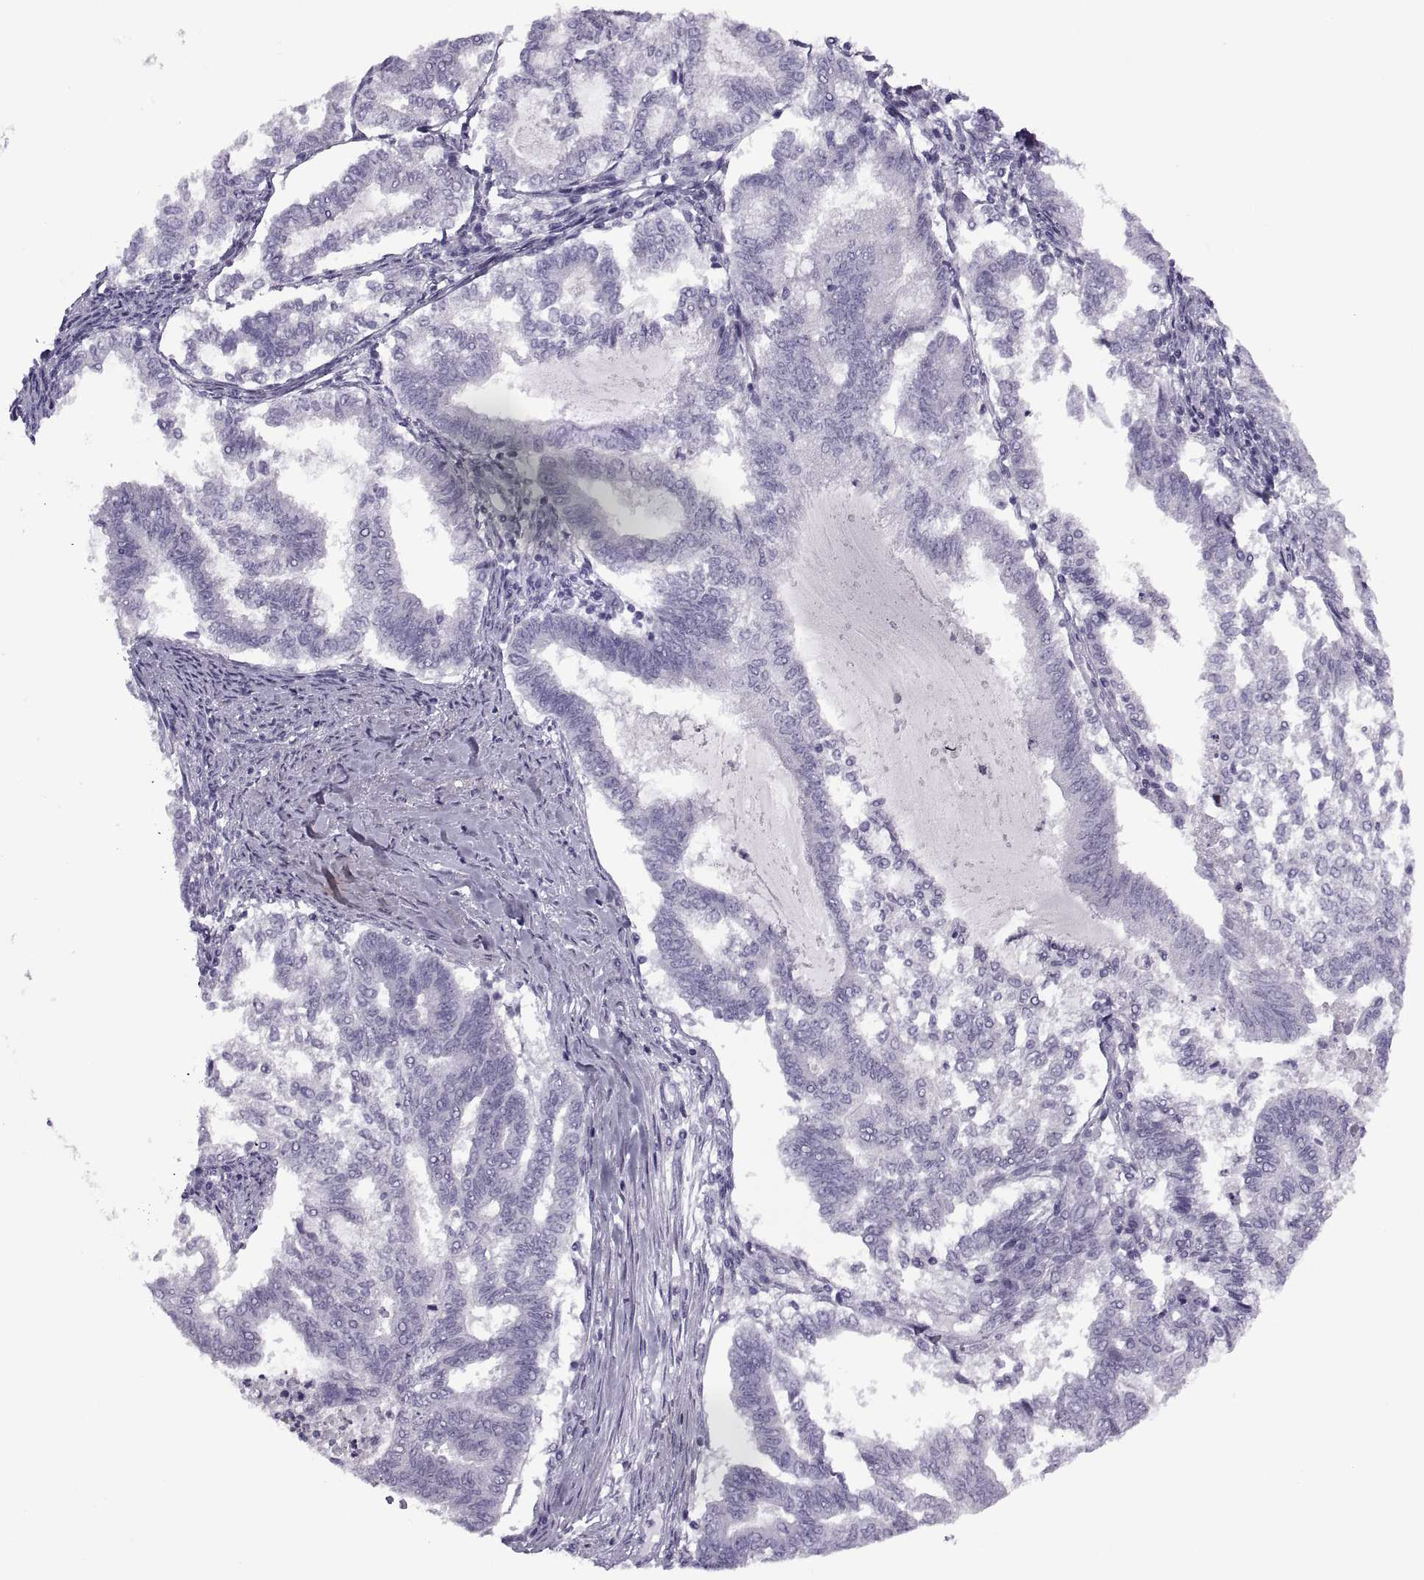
{"staining": {"intensity": "negative", "quantity": "none", "location": "none"}, "tissue": "endometrial cancer", "cell_type": "Tumor cells", "image_type": "cancer", "snomed": [{"axis": "morphology", "description": "Adenocarcinoma, NOS"}, {"axis": "topography", "description": "Endometrium"}], "caption": "Immunohistochemistry (IHC) histopathology image of human adenocarcinoma (endometrial) stained for a protein (brown), which exhibits no expression in tumor cells.", "gene": "FAM24A", "patient": {"sex": "female", "age": 79}}